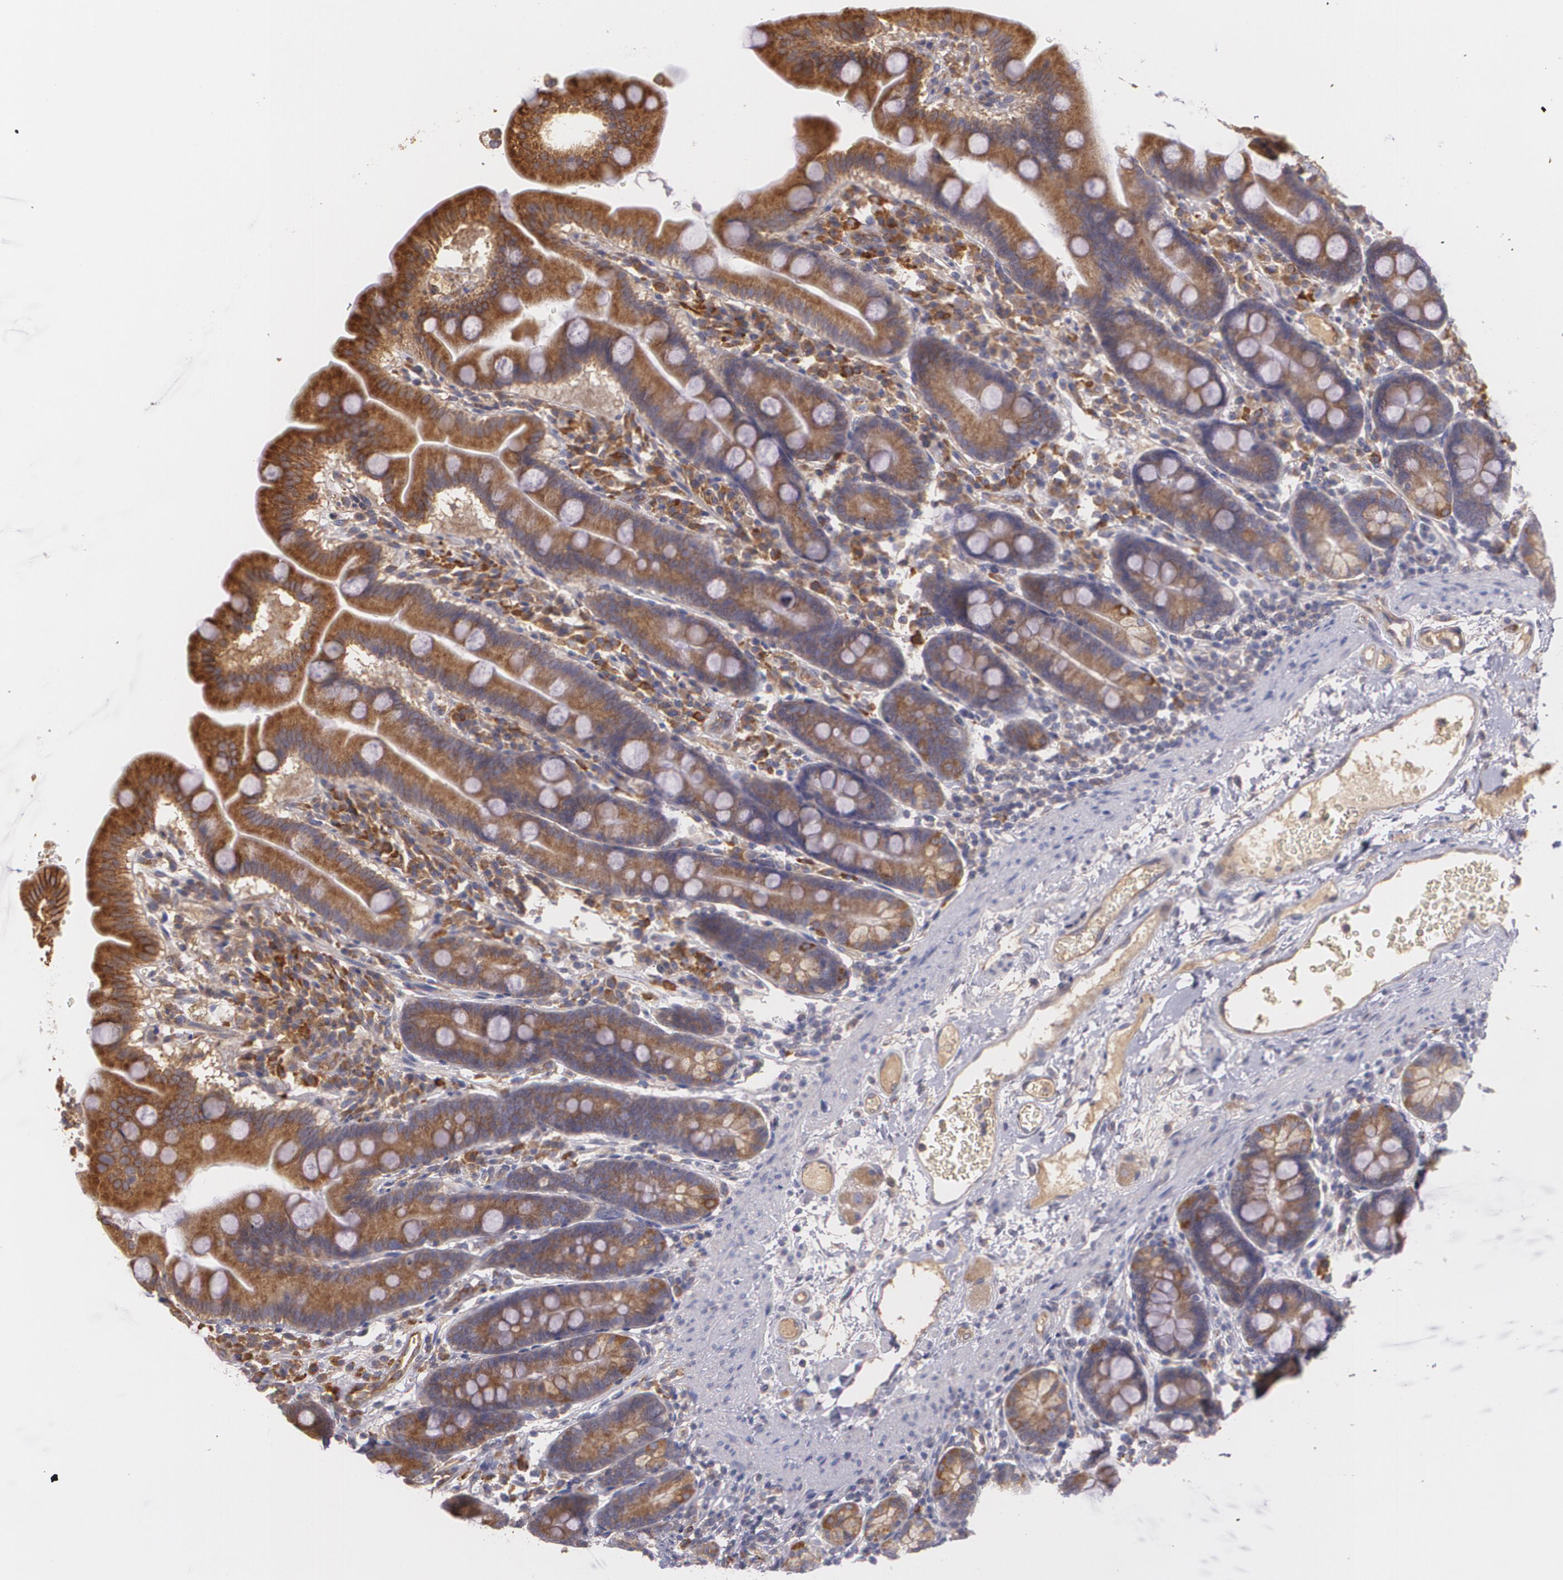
{"staining": {"intensity": "strong", "quantity": ">75%", "location": "cytoplasmic/membranous"}, "tissue": "duodenum", "cell_type": "Glandular cells", "image_type": "normal", "snomed": [{"axis": "morphology", "description": "Normal tissue, NOS"}, {"axis": "topography", "description": "Duodenum"}], "caption": "Protein expression analysis of normal duodenum exhibits strong cytoplasmic/membranous positivity in about >75% of glandular cells.", "gene": "ECE1", "patient": {"sex": "male", "age": 50}}